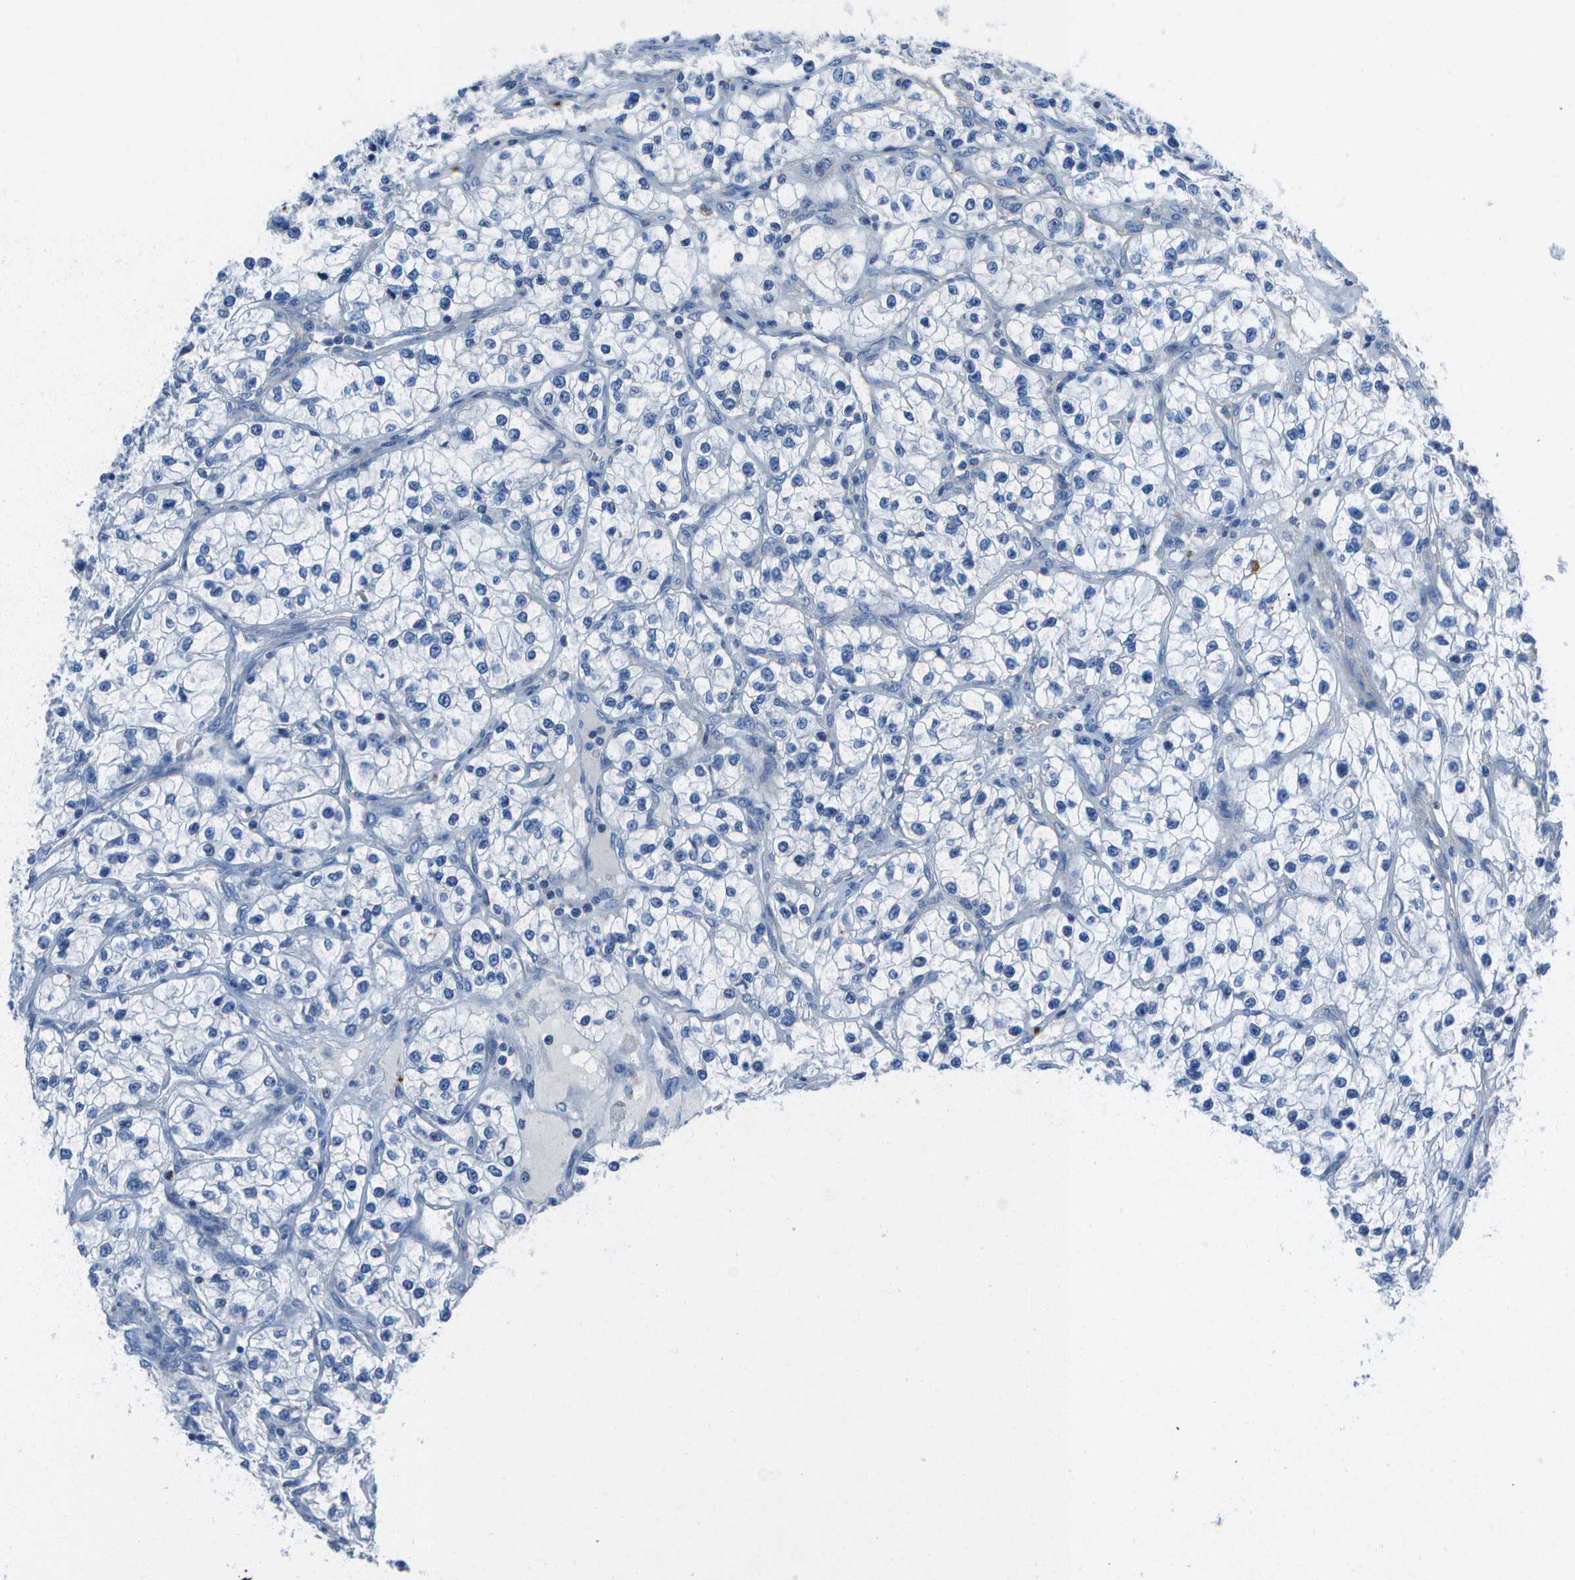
{"staining": {"intensity": "negative", "quantity": "none", "location": "none"}, "tissue": "renal cancer", "cell_type": "Tumor cells", "image_type": "cancer", "snomed": [{"axis": "morphology", "description": "Adenocarcinoma, NOS"}, {"axis": "topography", "description": "Kidney"}], "caption": "Immunohistochemistry photomicrograph of renal cancer (adenocarcinoma) stained for a protein (brown), which demonstrates no positivity in tumor cells.", "gene": "DCT", "patient": {"sex": "female", "age": 57}}